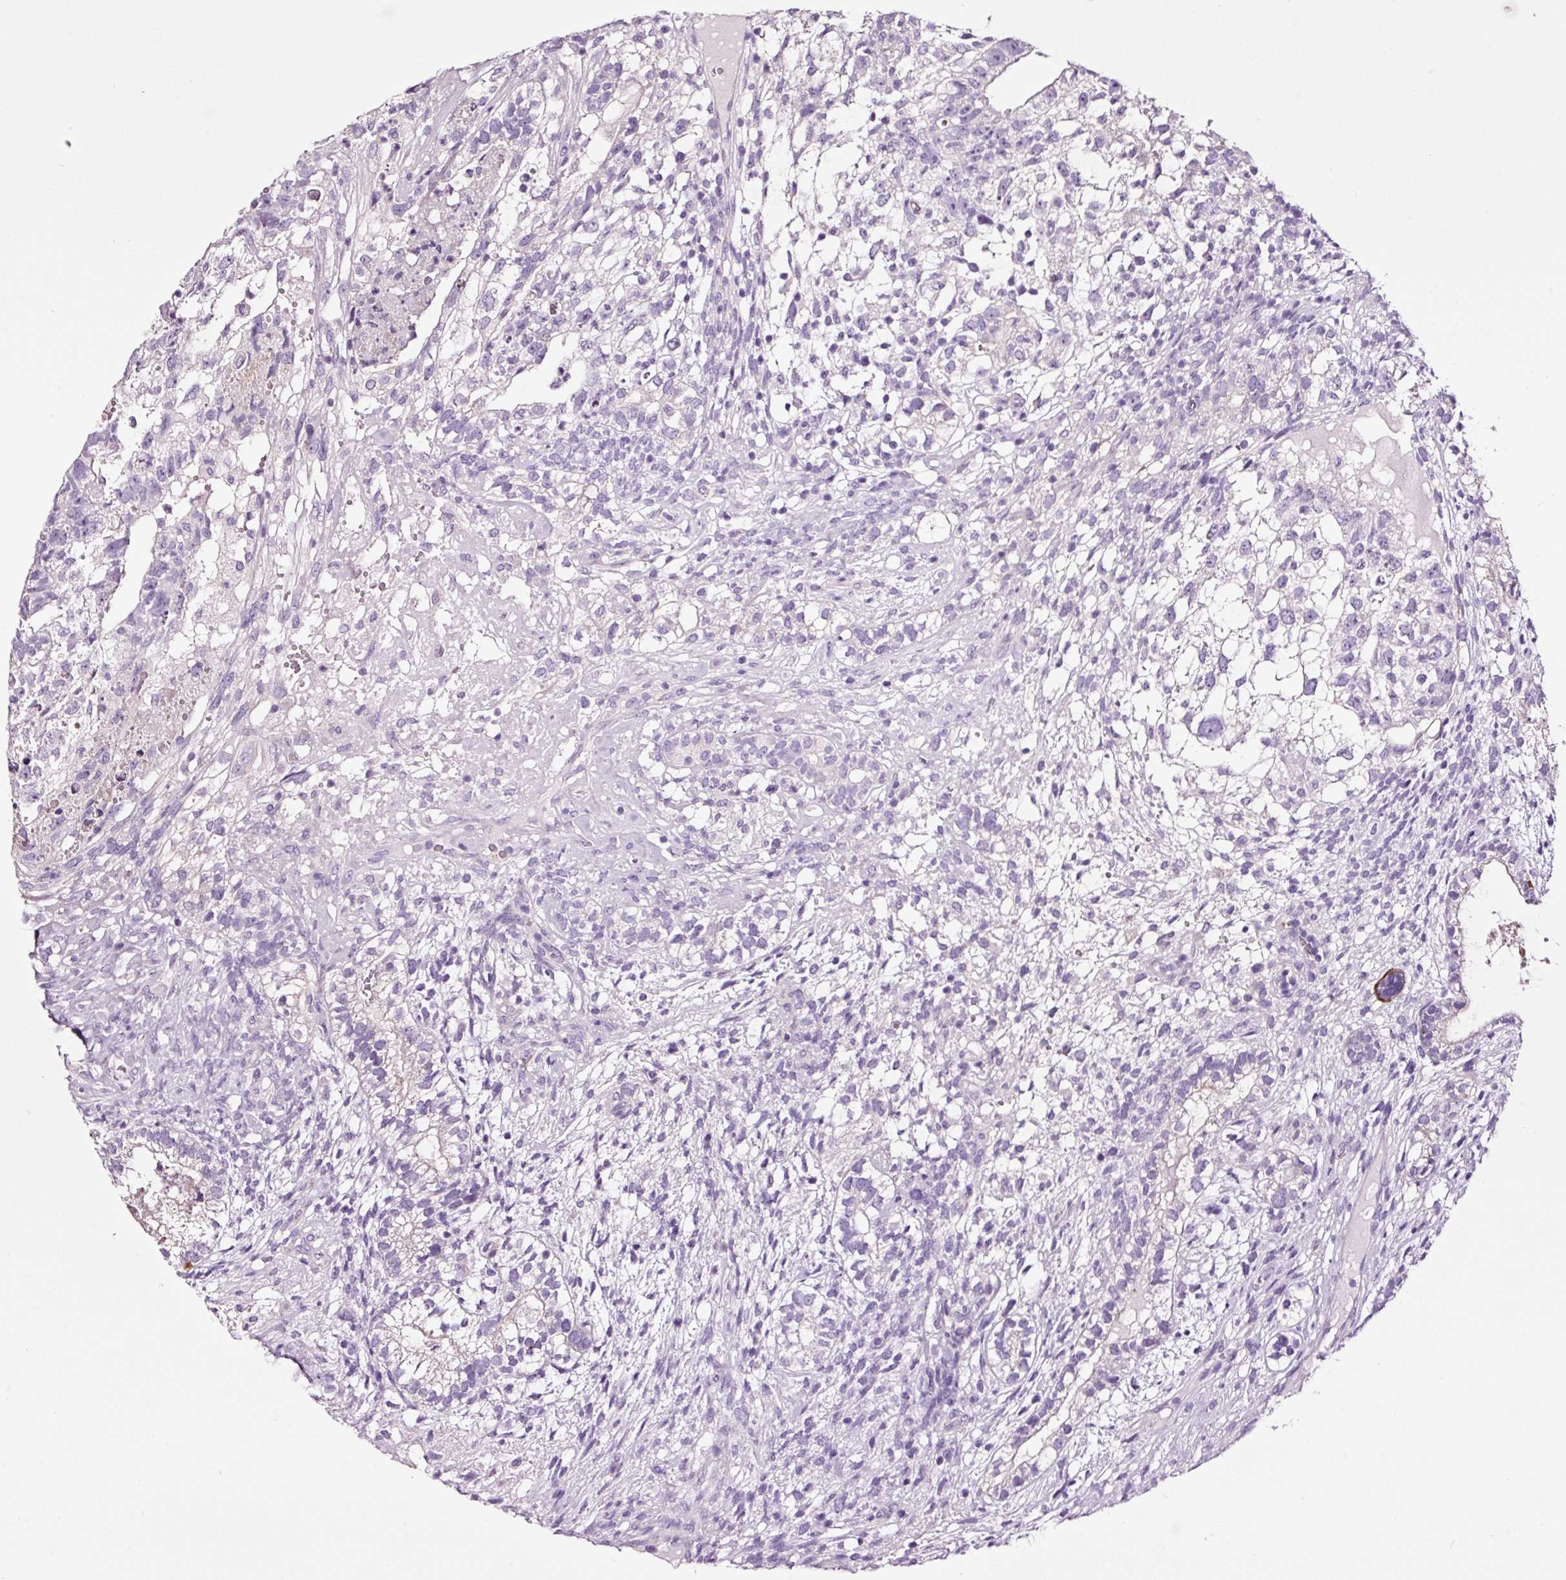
{"staining": {"intensity": "negative", "quantity": "none", "location": "none"}, "tissue": "testis cancer", "cell_type": "Tumor cells", "image_type": "cancer", "snomed": [{"axis": "morphology", "description": "Seminoma, NOS"}, {"axis": "morphology", "description": "Carcinoma, Embryonal, NOS"}, {"axis": "topography", "description": "Testis"}], "caption": "An immunohistochemistry micrograph of testis cancer (seminoma) is shown. There is no staining in tumor cells of testis cancer (seminoma).", "gene": "PAM", "patient": {"sex": "male", "age": 41}}